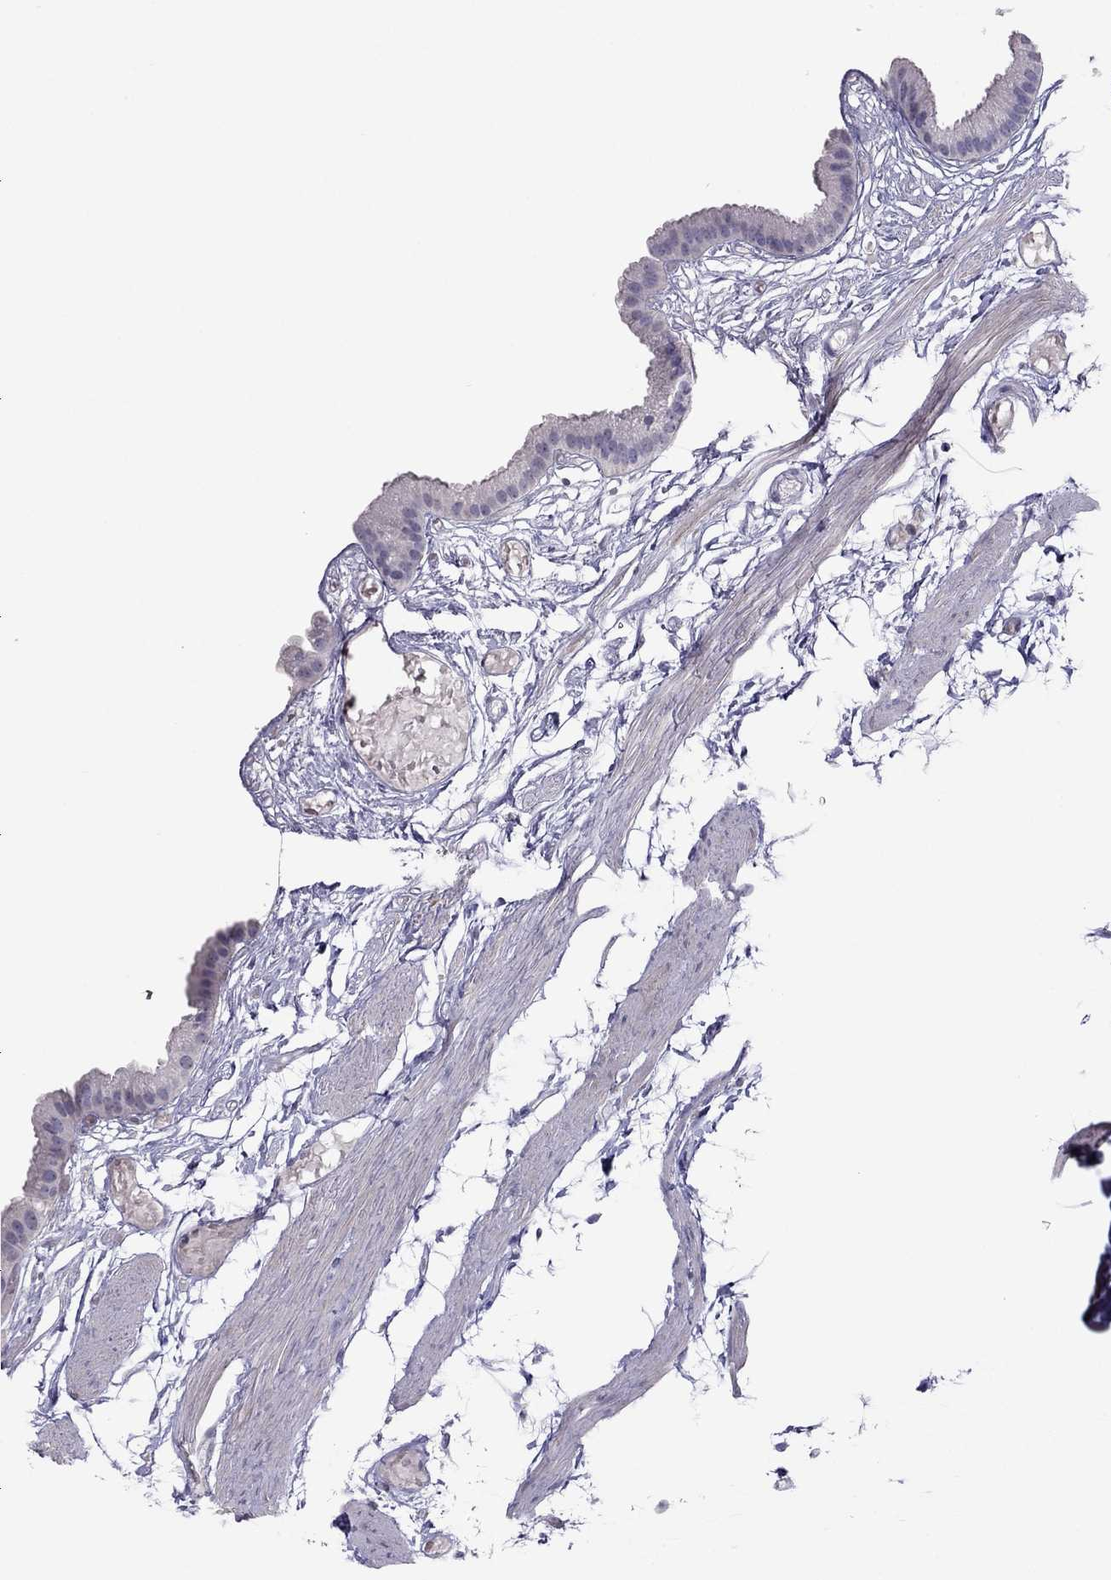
{"staining": {"intensity": "negative", "quantity": "none", "location": "none"}, "tissue": "gallbladder", "cell_type": "Glandular cells", "image_type": "normal", "snomed": [{"axis": "morphology", "description": "Normal tissue, NOS"}, {"axis": "topography", "description": "Gallbladder"}], "caption": "Gallbladder stained for a protein using IHC exhibits no staining glandular cells.", "gene": "RGS8", "patient": {"sex": "female", "age": 45}}